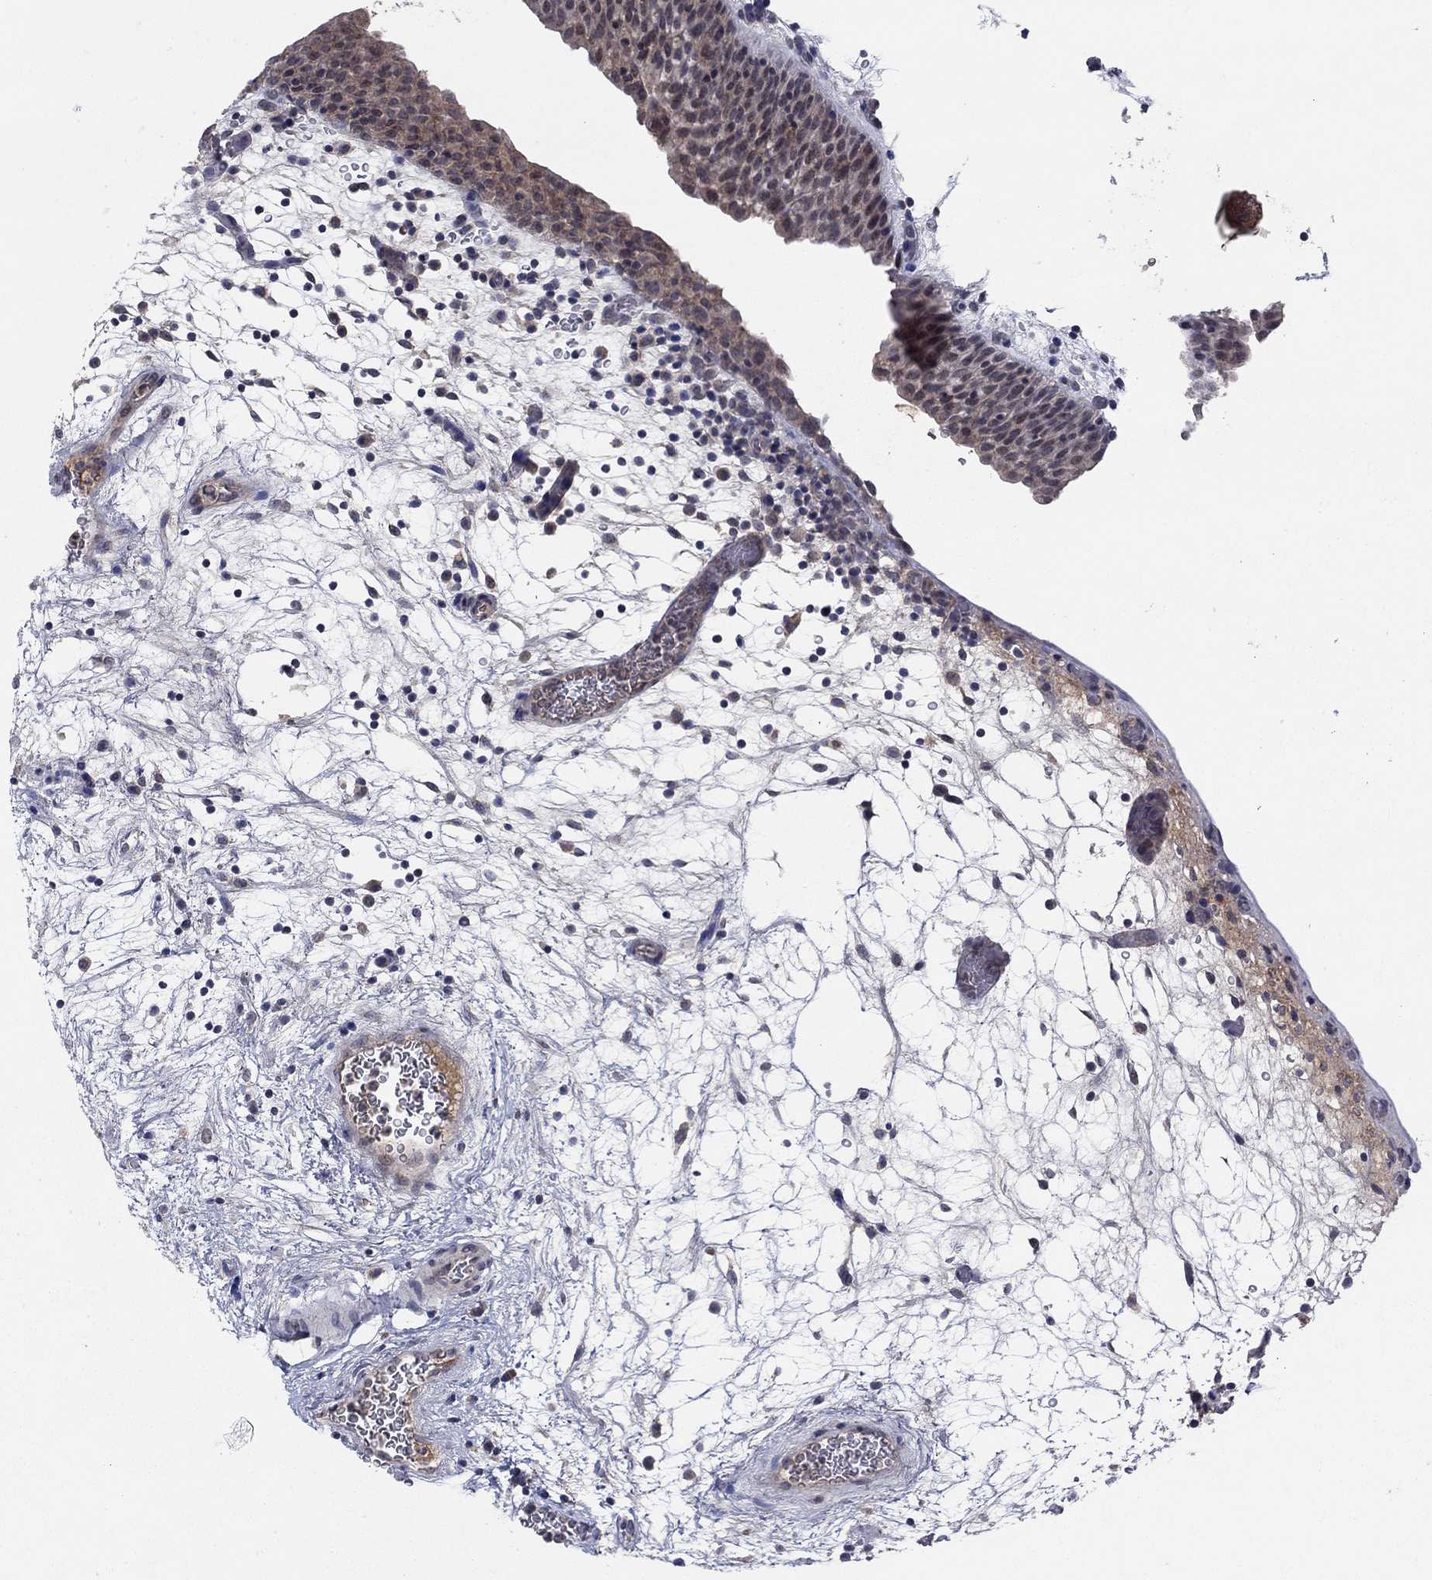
{"staining": {"intensity": "weak", "quantity": "25%-75%", "location": "cytoplasmic/membranous"}, "tissue": "urinary bladder", "cell_type": "Urothelial cells", "image_type": "normal", "snomed": [{"axis": "morphology", "description": "Normal tissue, NOS"}, {"axis": "topography", "description": "Urinary bladder"}], "caption": "Brown immunohistochemical staining in normal urinary bladder exhibits weak cytoplasmic/membranous positivity in approximately 25%-75% of urothelial cells. Nuclei are stained in blue.", "gene": "IL4", "patient": {"sex": "male", "age": 37}}